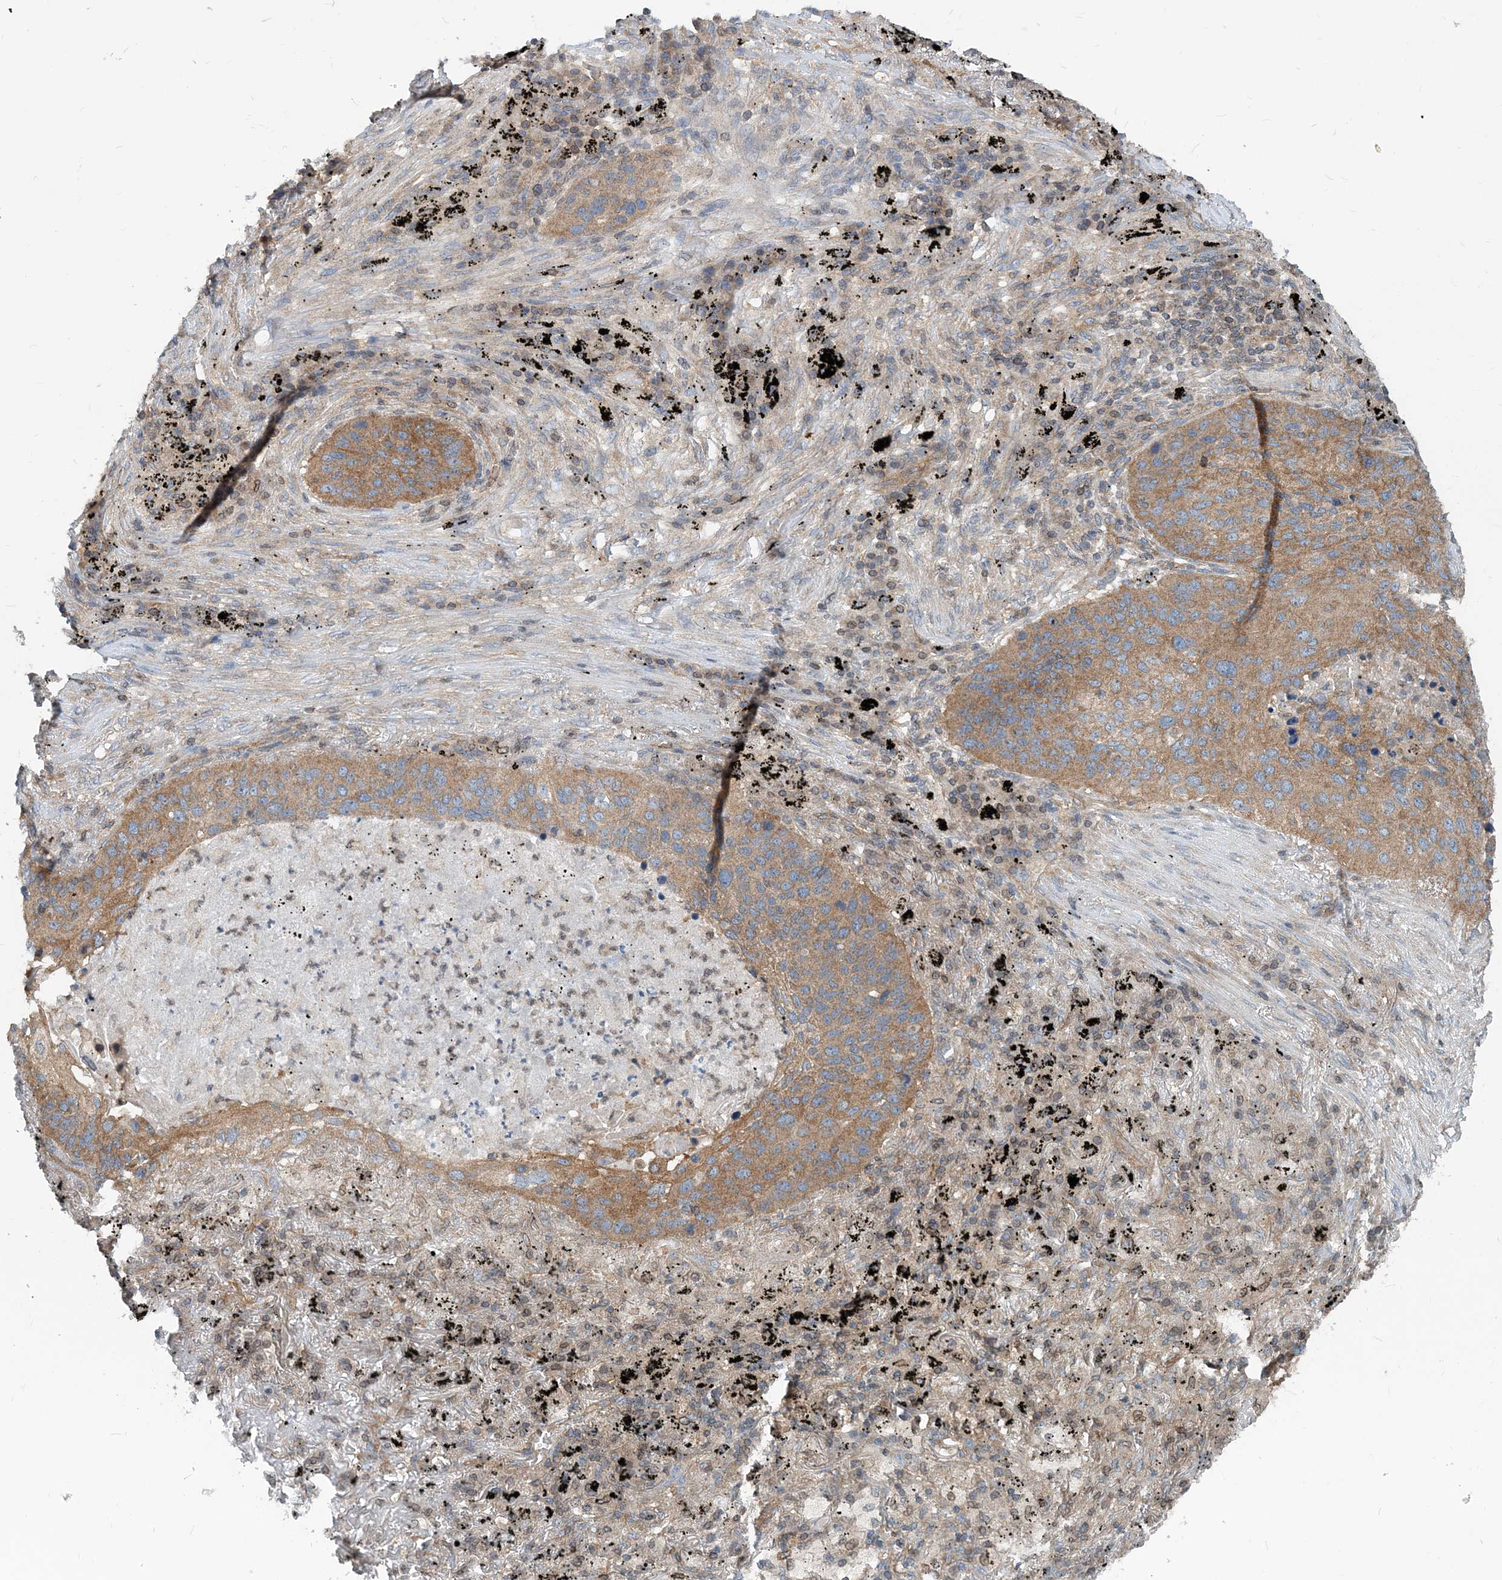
{"staining": {"intensity": "moderate", "quantity": ">75%", "location": "cytoplasmic/membranous"}, "tissue": "lung cancer", "cell_type": "Tumor cells", "image_type": "cancer", "snomed": [{"axis": "morphology", "description": "Squamous cell carcinoma, NOS"}, {"axis": "topography", "description": "Lung"}], "caption": "A medium amount of moderate cytoplasmic/membranous expression is seen in approximately >75% of tumor cells in lung squamous cell carcinoma tissue.", "gene": "MOB4", "patient": {"sex": "female", "age": 63}}